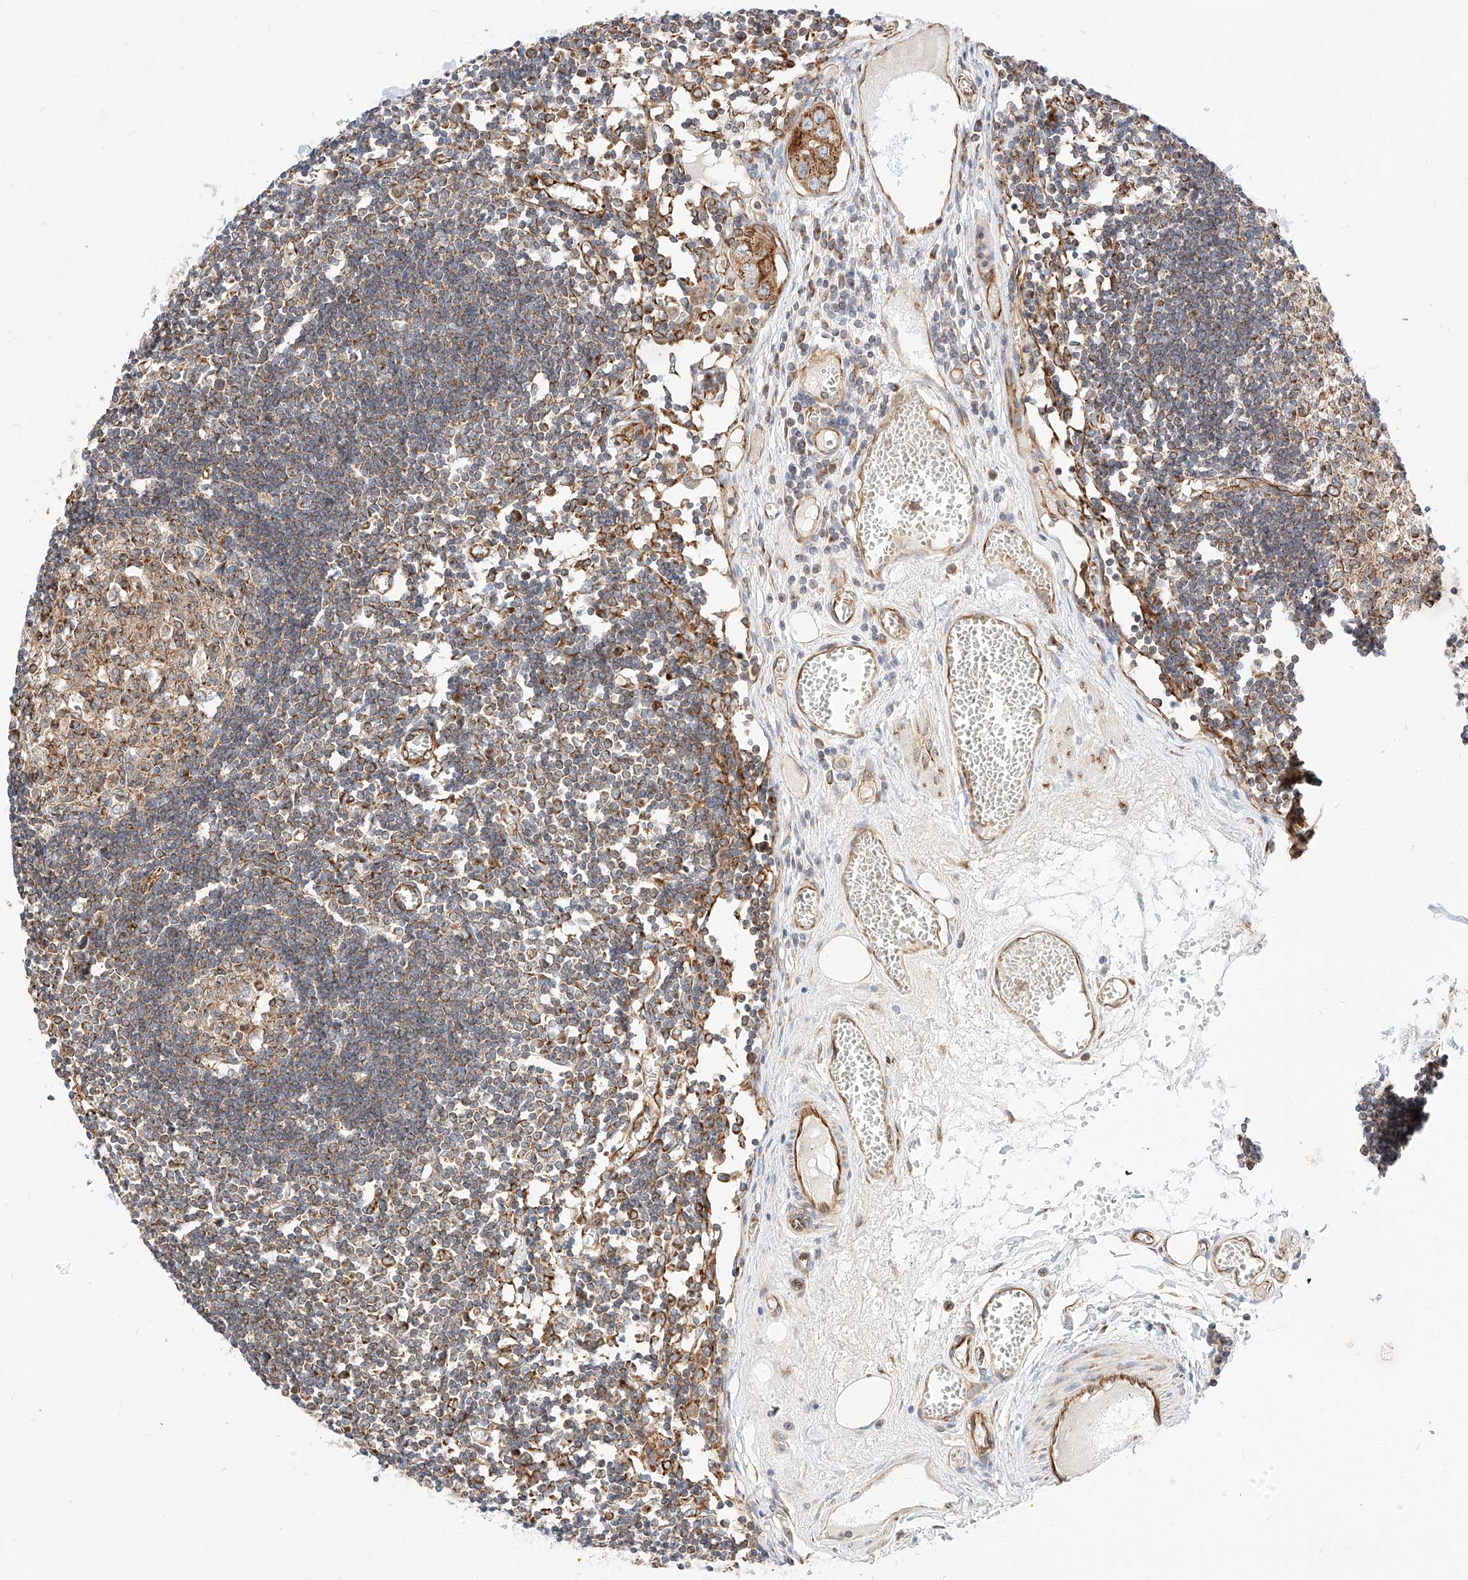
{"staining": {"intensity": "strong", "quantity": "25%-75%", "location": "cytoplasmic/membranous"}, "tissue": "lymph node", "cell_type": "Germinal center cells", "image_type": "normal", "snomed": [{"axis": "morphology", "description": "Normal tissue, NOS"}, {"axis": "topography", "description": "Lymph node"}], "caption": "Strong cytoplasmic/membranous expression is seen in approximately 25%-75% of germinal center cells in normal lymph node. (DAB (3,3'-diaminobenzidine) IHC with brightfield microscopy, high magnification).", "gene": "CSGALNACT2", "patient": {"sex": "female", "age": 11}}